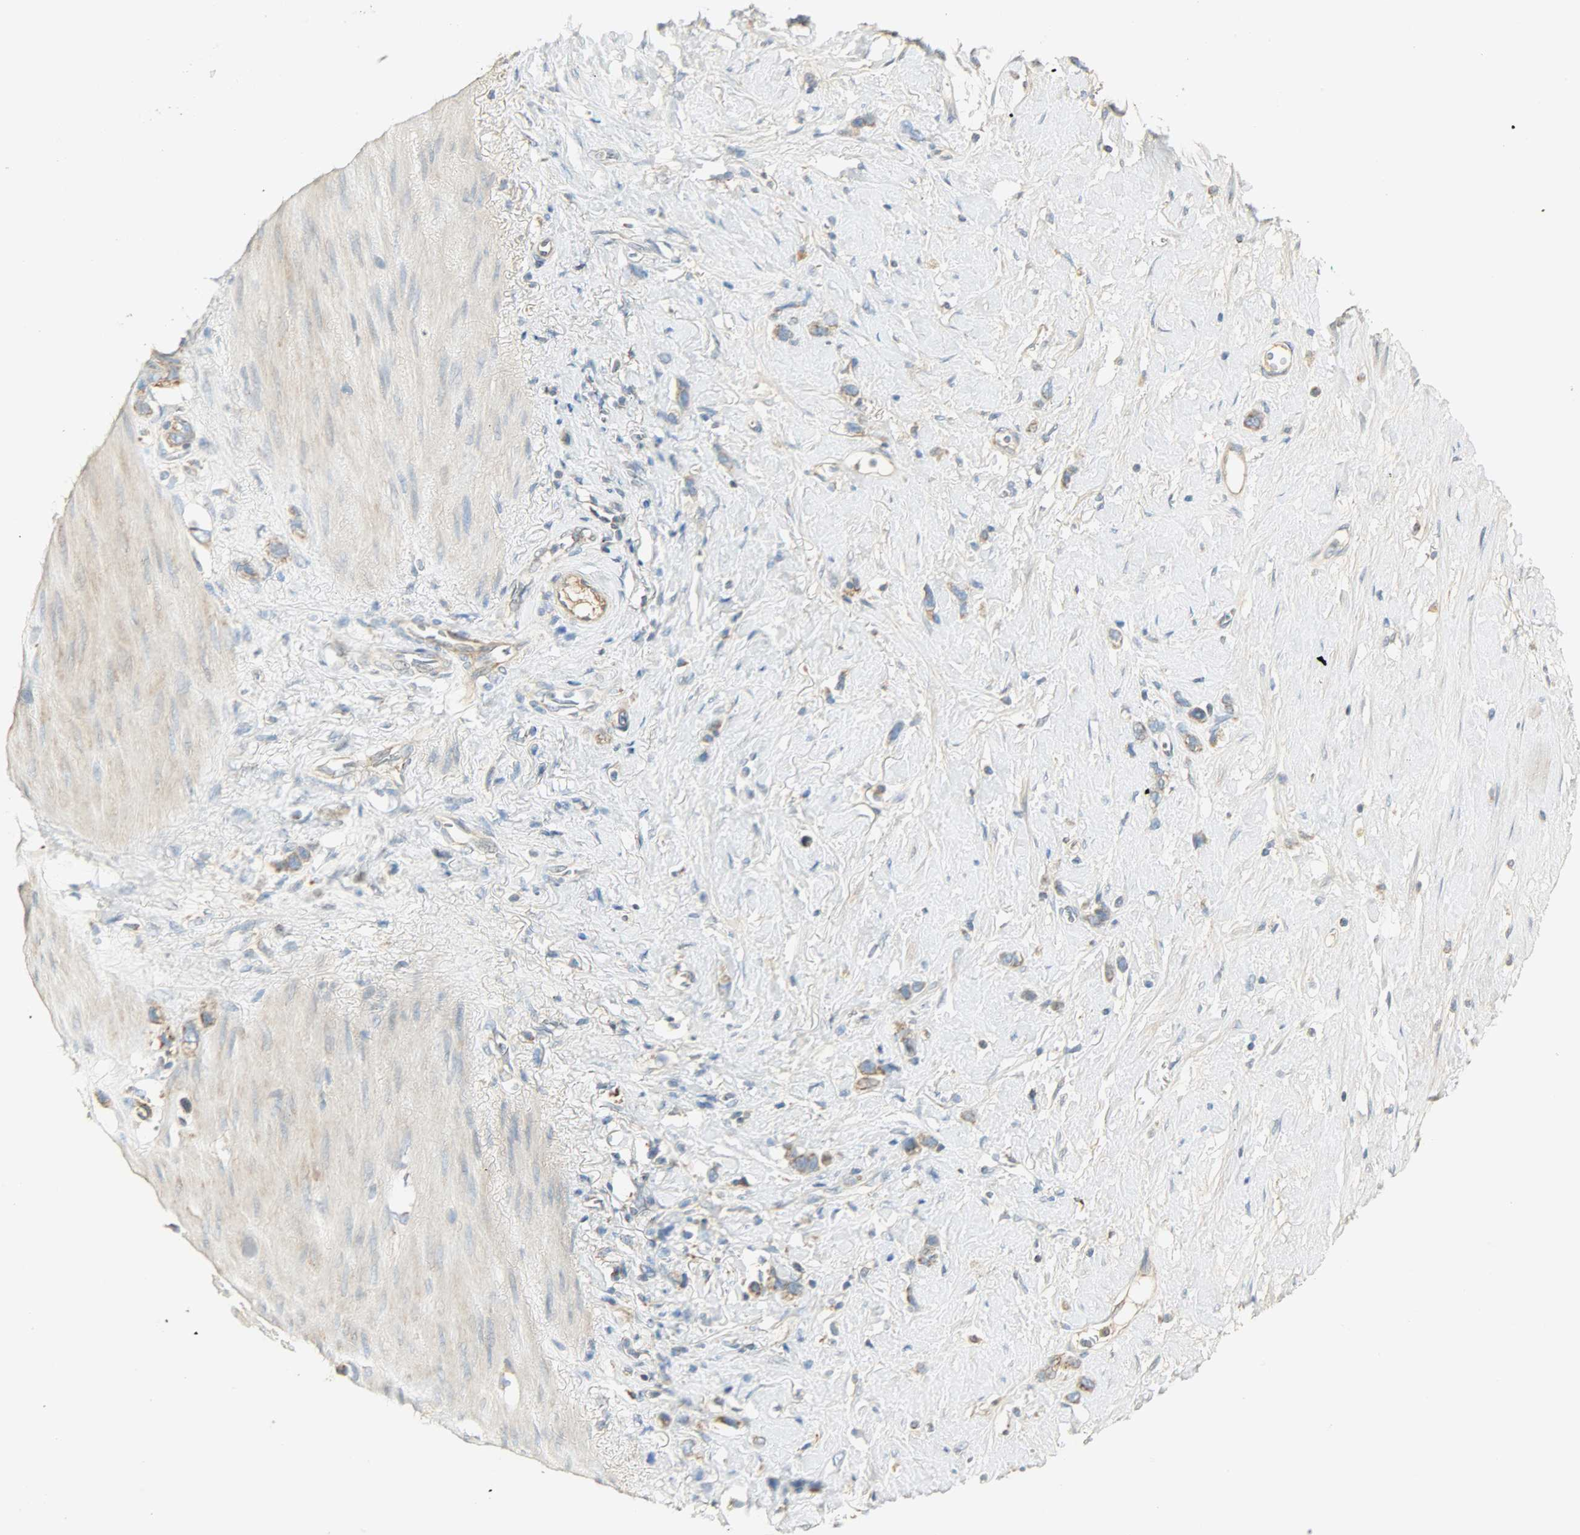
{"staining": {"intensity": "moderate", "quantity": ">75%", "location": "cytoplasmic/membranous"}, "tissue": "stomach cancer", "cell_type": "Tumor cells", "image_type": "cancer", "snomed": [{"axis": "morphology", "description": "Normal tissue, NOS"}, {"axis": "morphology", "description": "Adenocarcinoma, NOS"}, {"axis": "morphology", "description": "Adenocarcinoma, High grade"}, {"axis": "topography", "description": "Stomach, upper"}, {"axis": "topography", "description": "Stomach"}], "caption": "Human stomach cancer stained for a protein (brown) displays moderate cytoplasmic/membranous positive positivity in approximately >75% of tumor cells.", "gene": "NNT", "patient": {"sex": "female", "age": 65}}